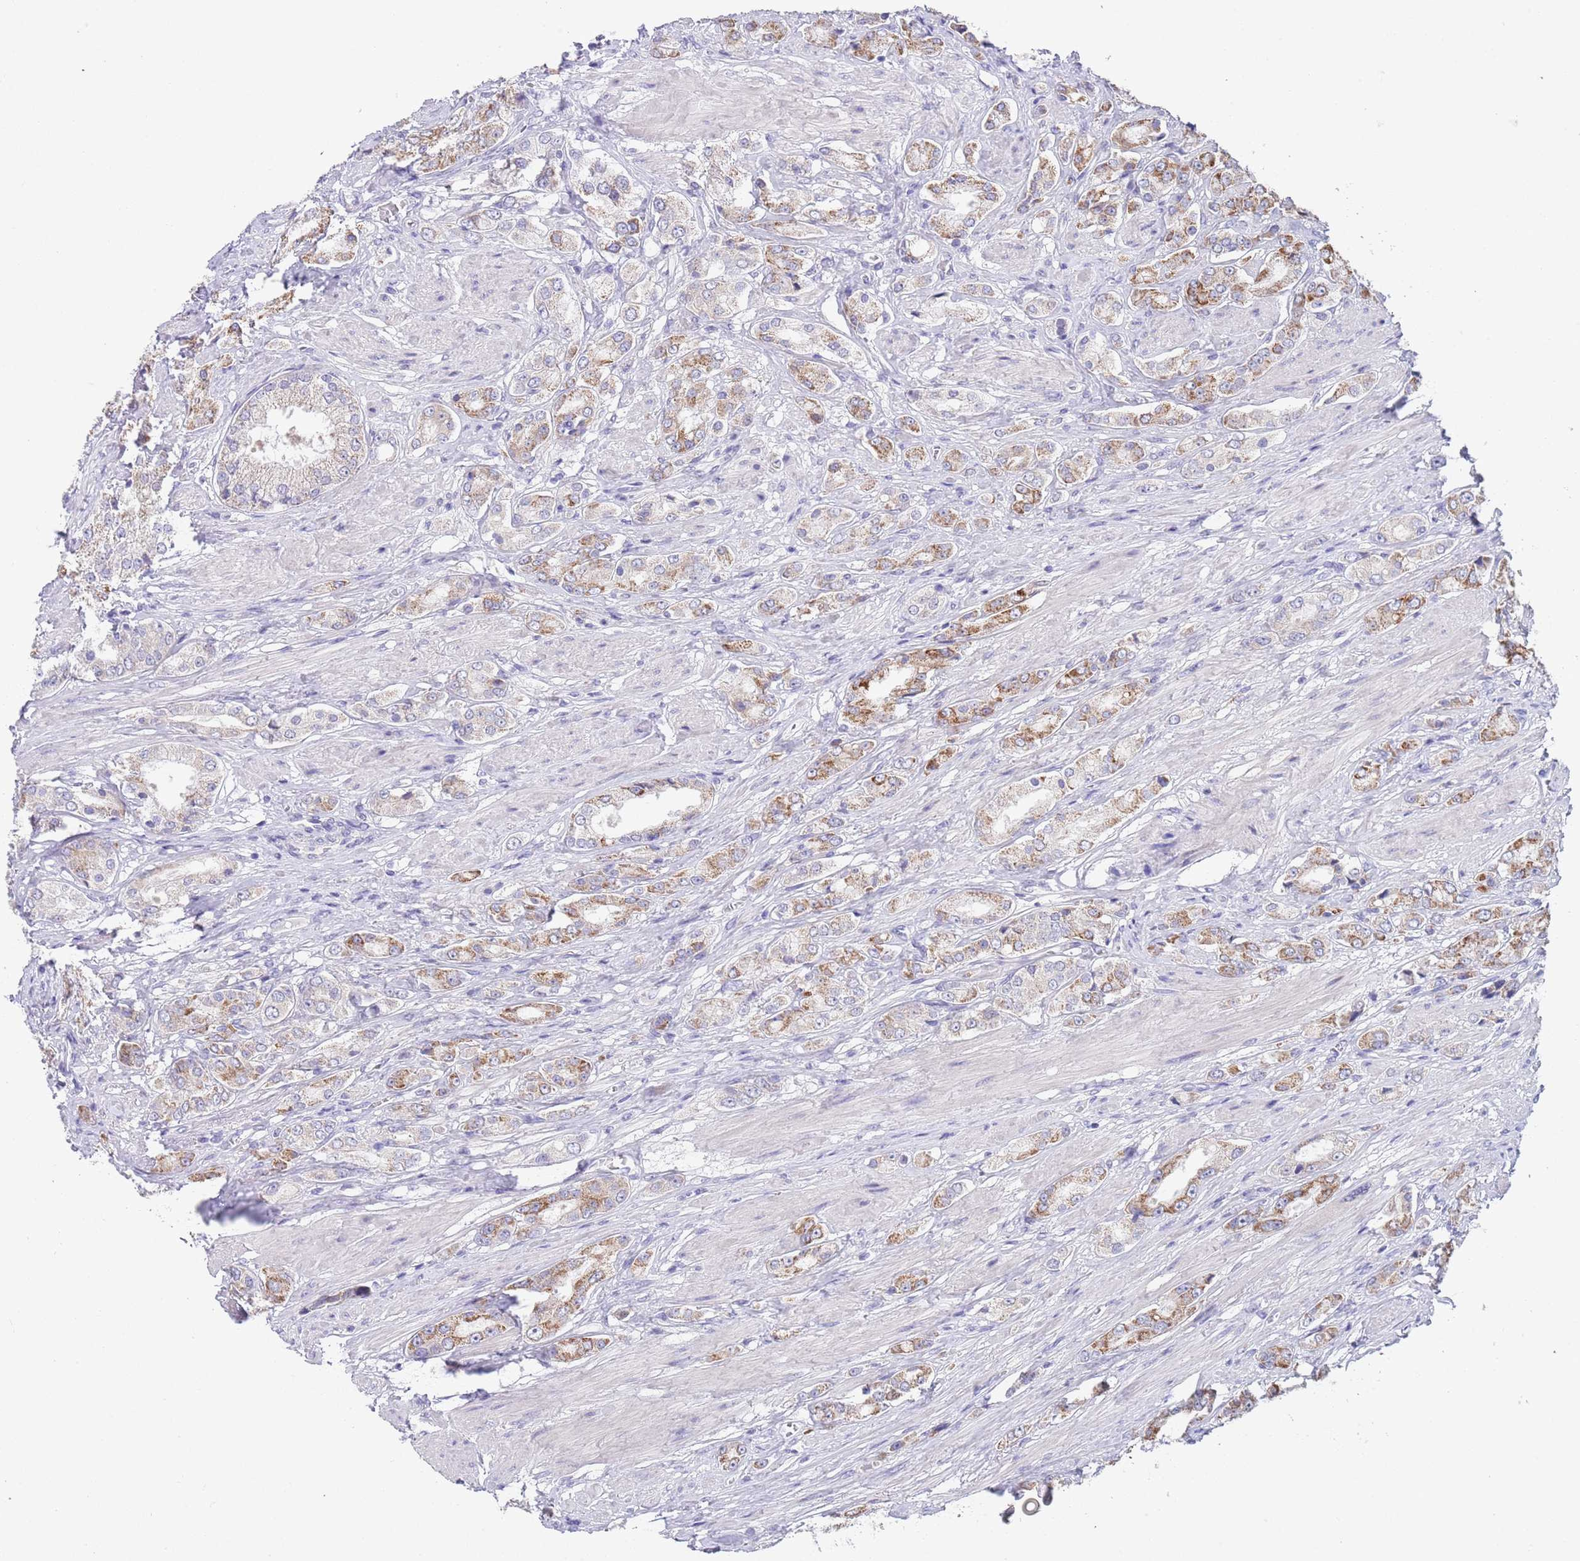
{"staining": {"intensity": "weak", "quantity": "25%-75%", "location": "cytoplasmic/membranous"}, "tissue": "prostate cancer", "cell_type": "Tumor cells", "image_type": "cancer", "snomed": [{"axis": "morphology", "description": "Adenocarcinoma, High grade"}, {"axis": "topography", "description": "Prostate and seminal vesicle, NOS"}], "caption": "Immunohistochemistry micrograph of neoplastic tissue: prostate cancer stained using immunohistochemistry (IHC) exhibits low levels of weak protein expression localized specifically in the cytoplasmic/membranous of tumor cells, appearing as a cytoplasmic/membranous brown color.", "gene": "SPIRE2", "patient": {"sex": "male", "age": 64}}